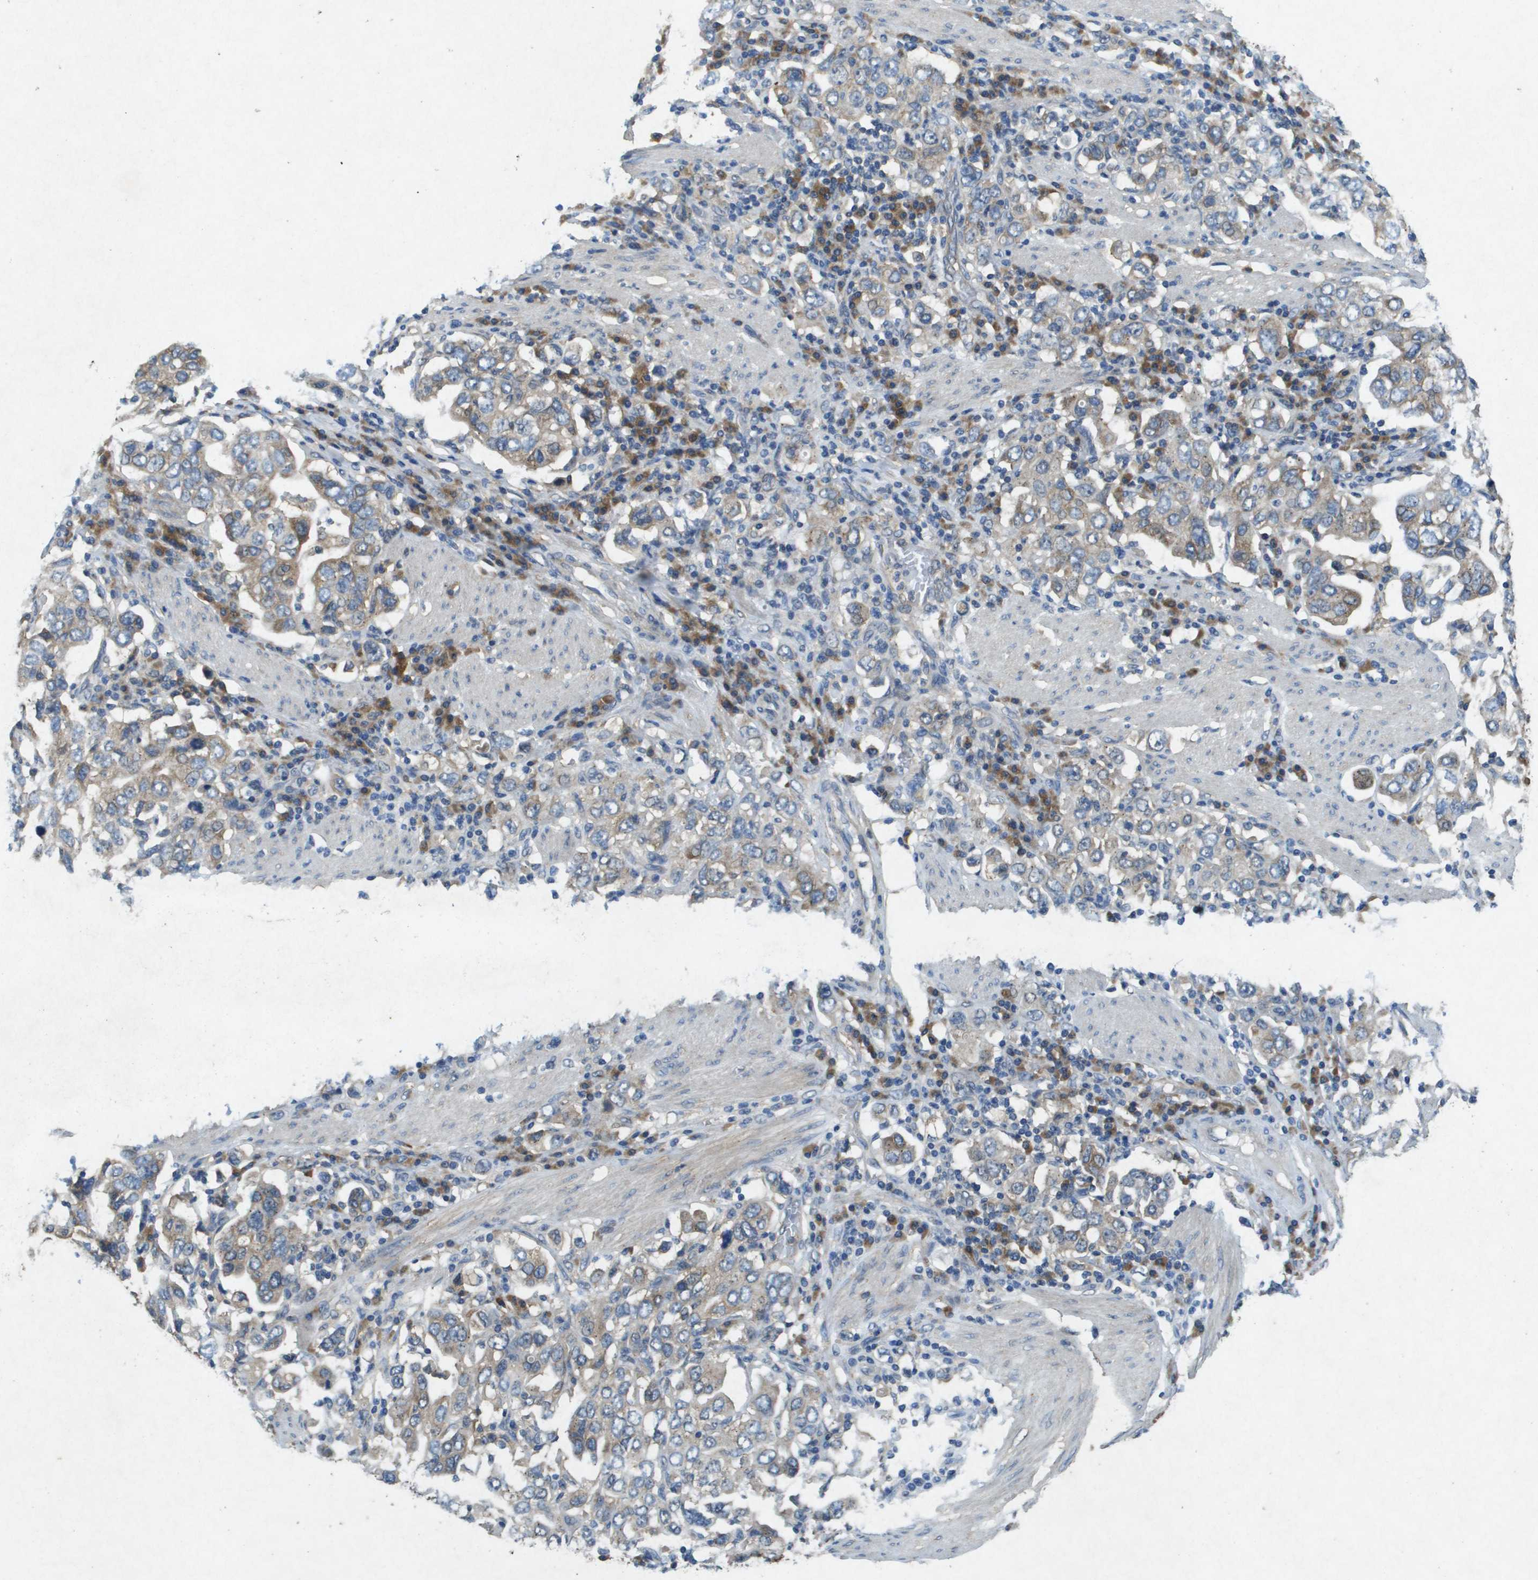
{"staining": {"intensity": "weak", "quantity": "25%-75%", "location": "cytoplasmic/membranous"}, "tissue": "stomach cancer", "cell_type": "Tumor cells", "image_type": "cancer", "snomed": [{"axis": "morphology", "description": "Adenocarcinoma, NOS"}, {"axis": "topography", "description": "Stomach, upper"}], "caption": "A high-resolution photomicrograph shows immunohistochemistry (IHC) staining of stomach adenocarcinoma, which displays weak cytoplasmic/membranous staining in about 25%-75% of tumor cells.", "gene": "PTPRT", "patient": {"sex": "male", "age": 62}}